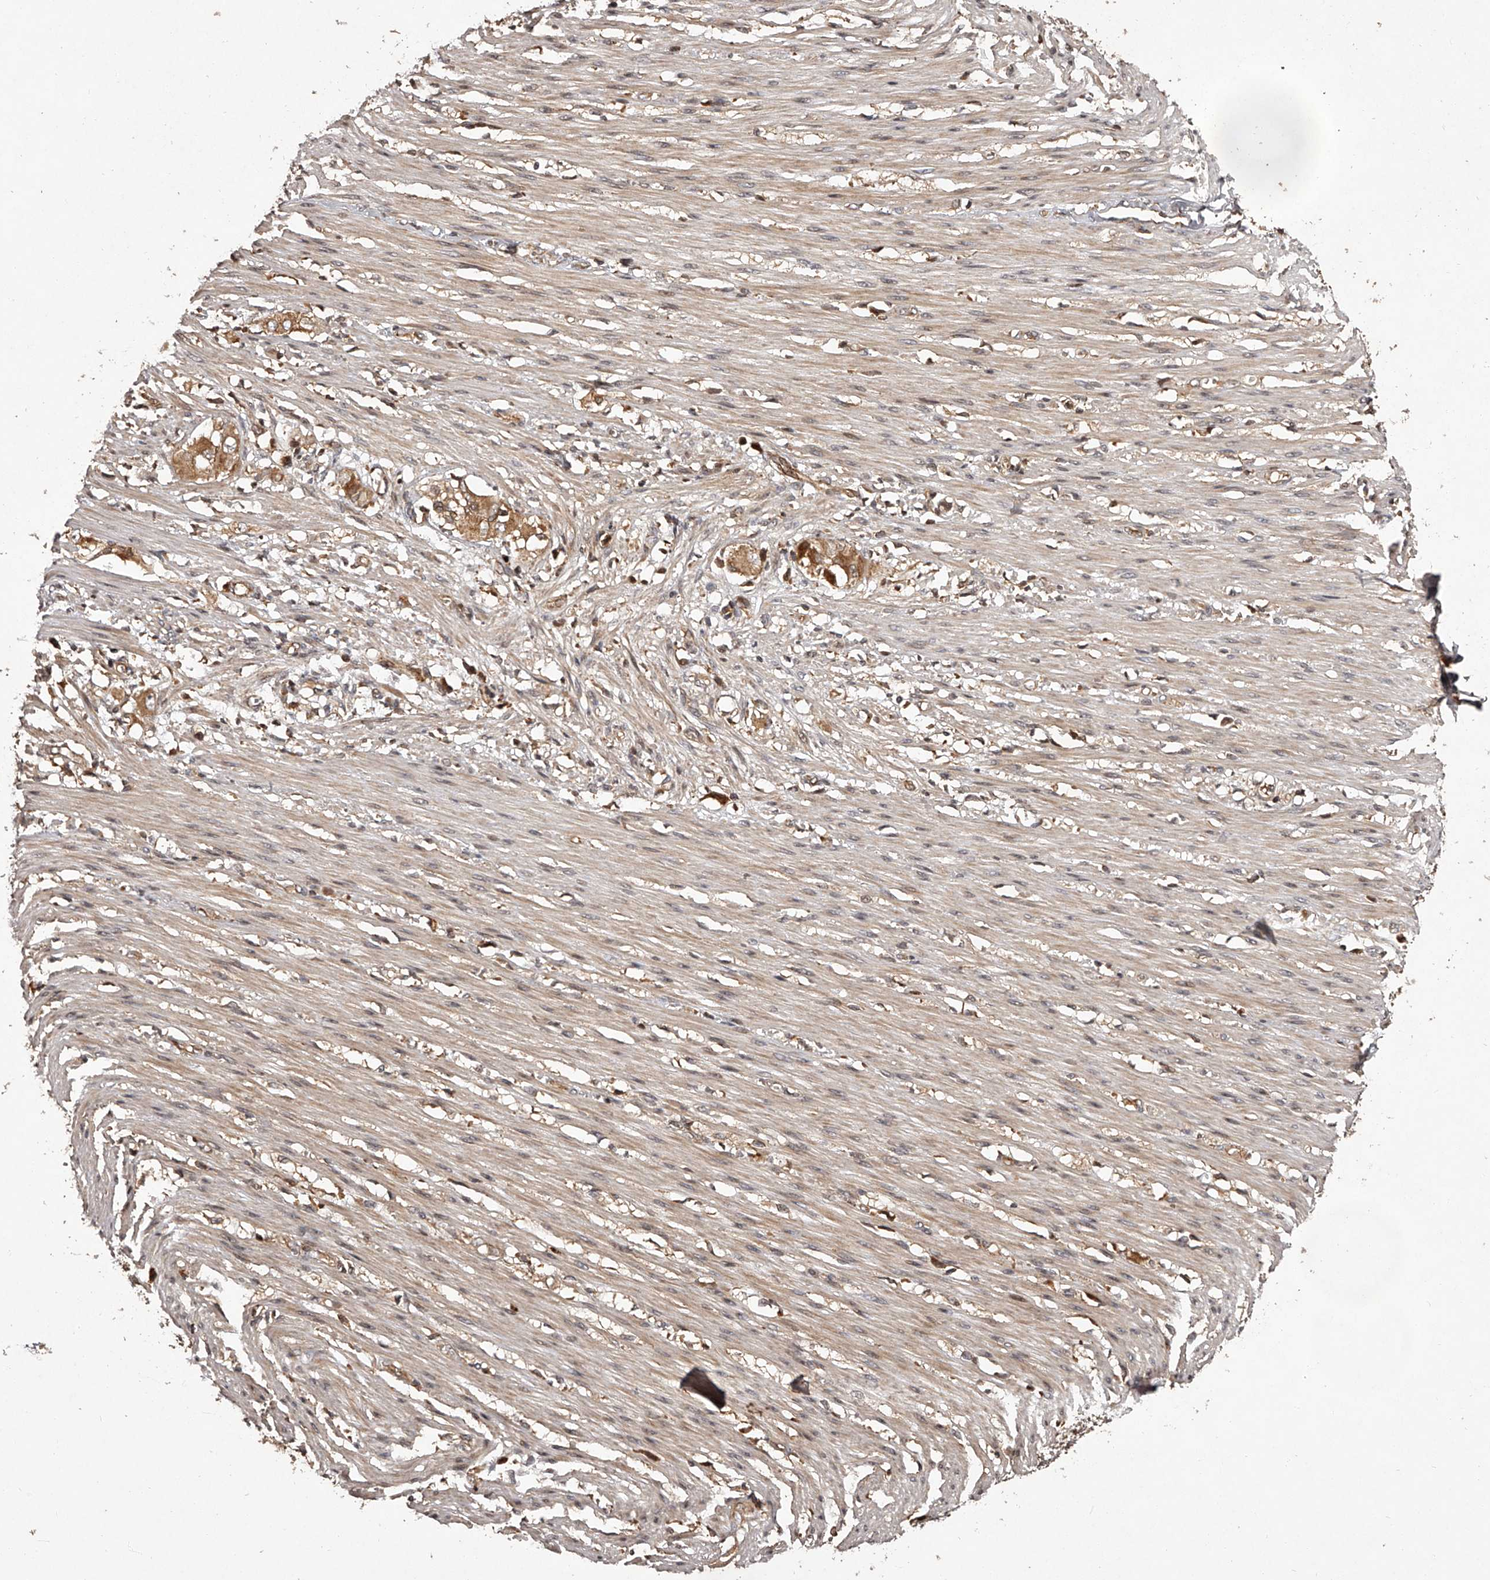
{"staining": {"intensity": "moderate", "quantity": "25%-75%", "location": "cytoplasmic/membranous,nuclear"}, "tissue": "smooth muscle", "cell_type": "Smooth muscle cells", "image_type": "normal", "snomed": [{"axis": "morphology", "description": "Normal tissue, NOS"}, {"axis": "morphology", "description": "Adenocarcinoma, NOS"}, {"axis": "topography", "description": "Colon"}, {"axis": "topography", "description": "Peripheral nerve tissue"}], "caption": "Immunohistochemistry micrograph of normal human smooth muscle stained for a protein (brown), which shows medium levels of moderate cytoplasmic/membranous,nuclear expression in approximately 25%-75% of smooth muscle cells.", "gene": "CRYZL1", "patient": {"sex": "male", "age": 14}}